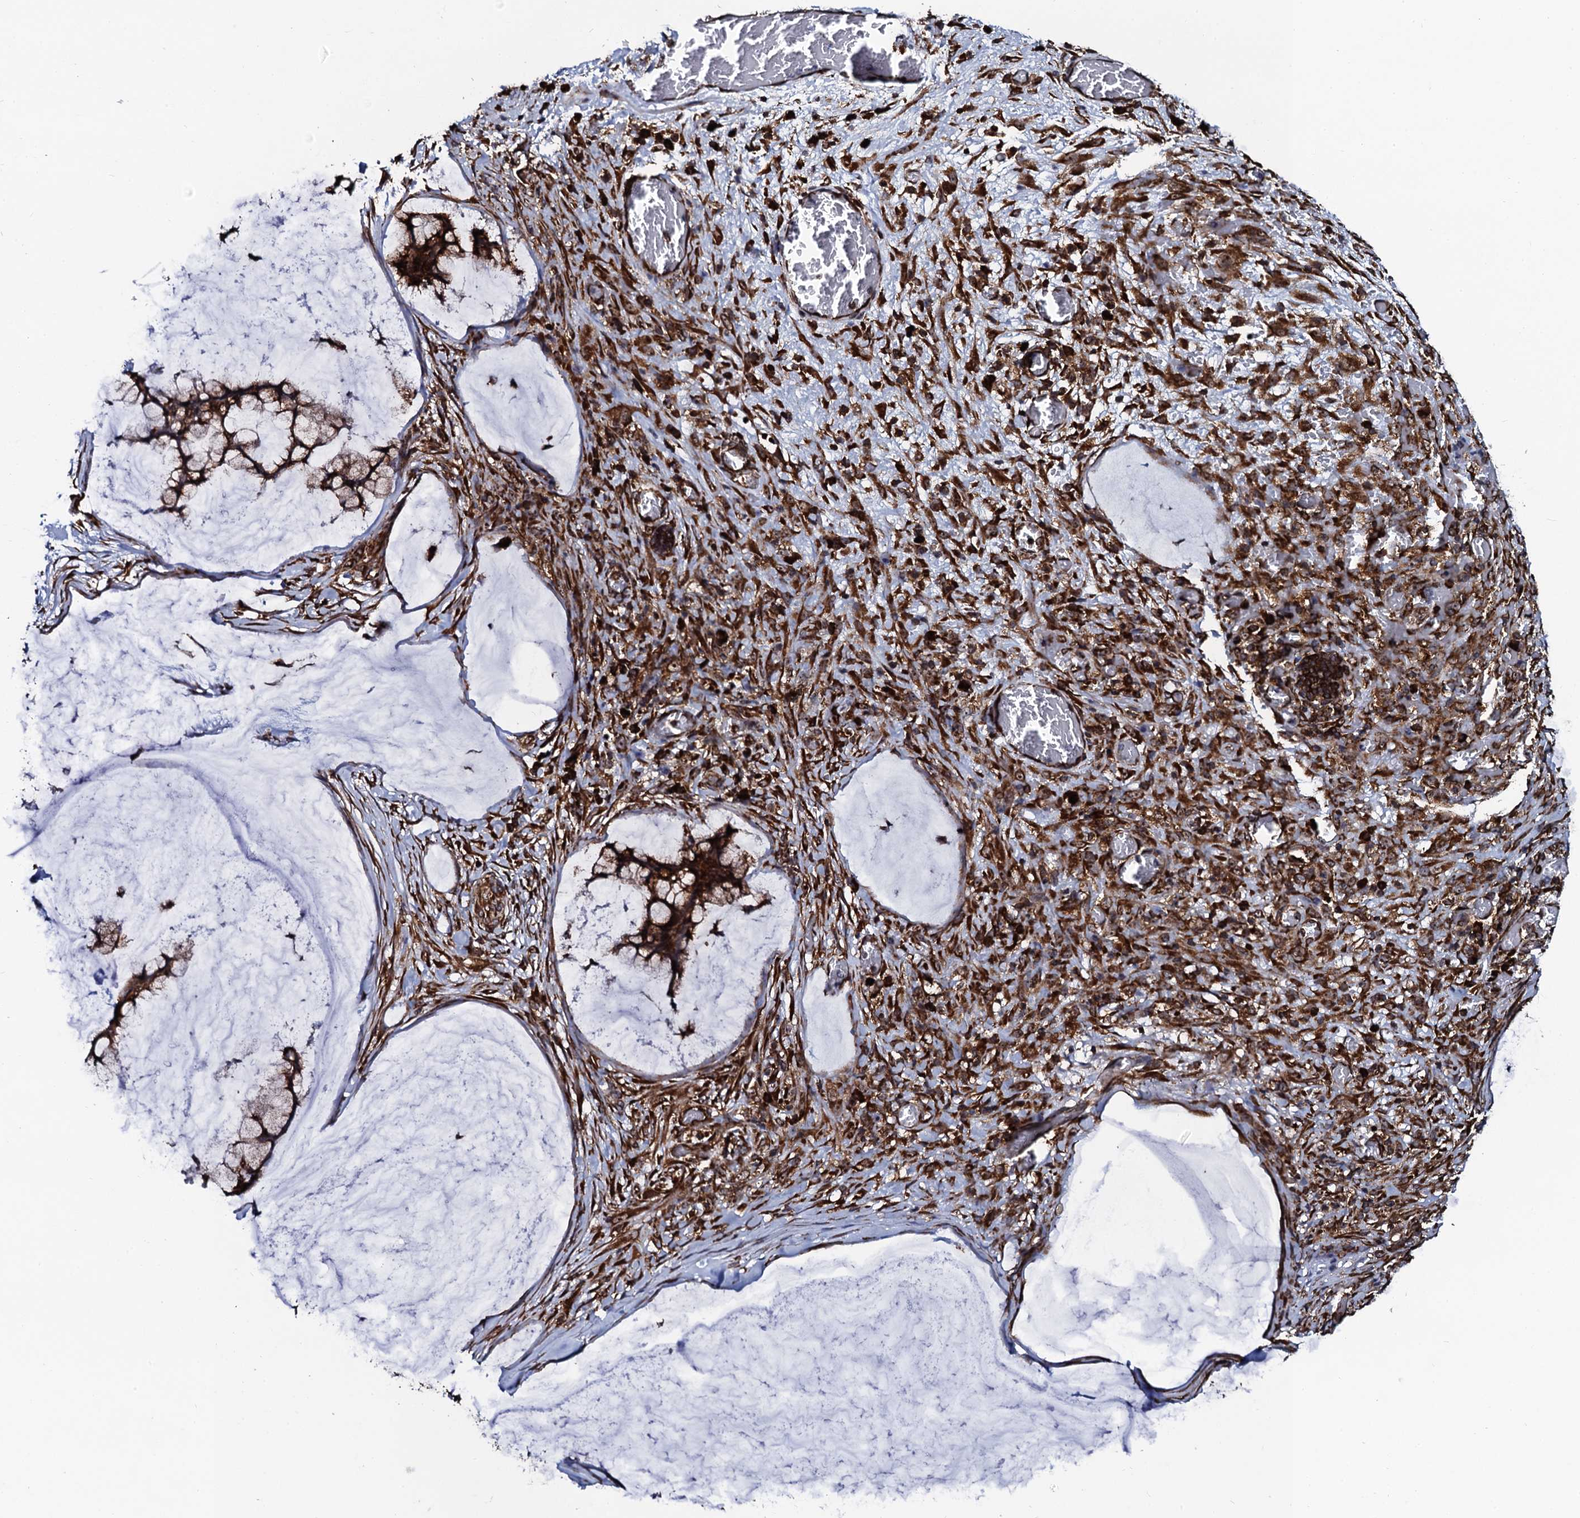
{"staining": {"intensity": "moderate", "quantity": ">75%", "location": "cytoplasmic/membranous"}, "tissue": "ovarian cancer", "cell_type": "Tumor cells", "image_type": "cancer", "snomed": [{"axis": "morphology", "description": "Cystadenocarcinoma, mucinous, NOS"}, {"axis": "topography", "description": "Ovary"}], "caption": "Tumor cells demonstrate medium levels of moderate cytoplasmic/membranous staining in about >75% of cells in ovarian cancer. (DAB IHC with brightfield microscopy, high magnification).", "gene": "SPTY2D1", "patient": {"sex": "female", "age": 42}}